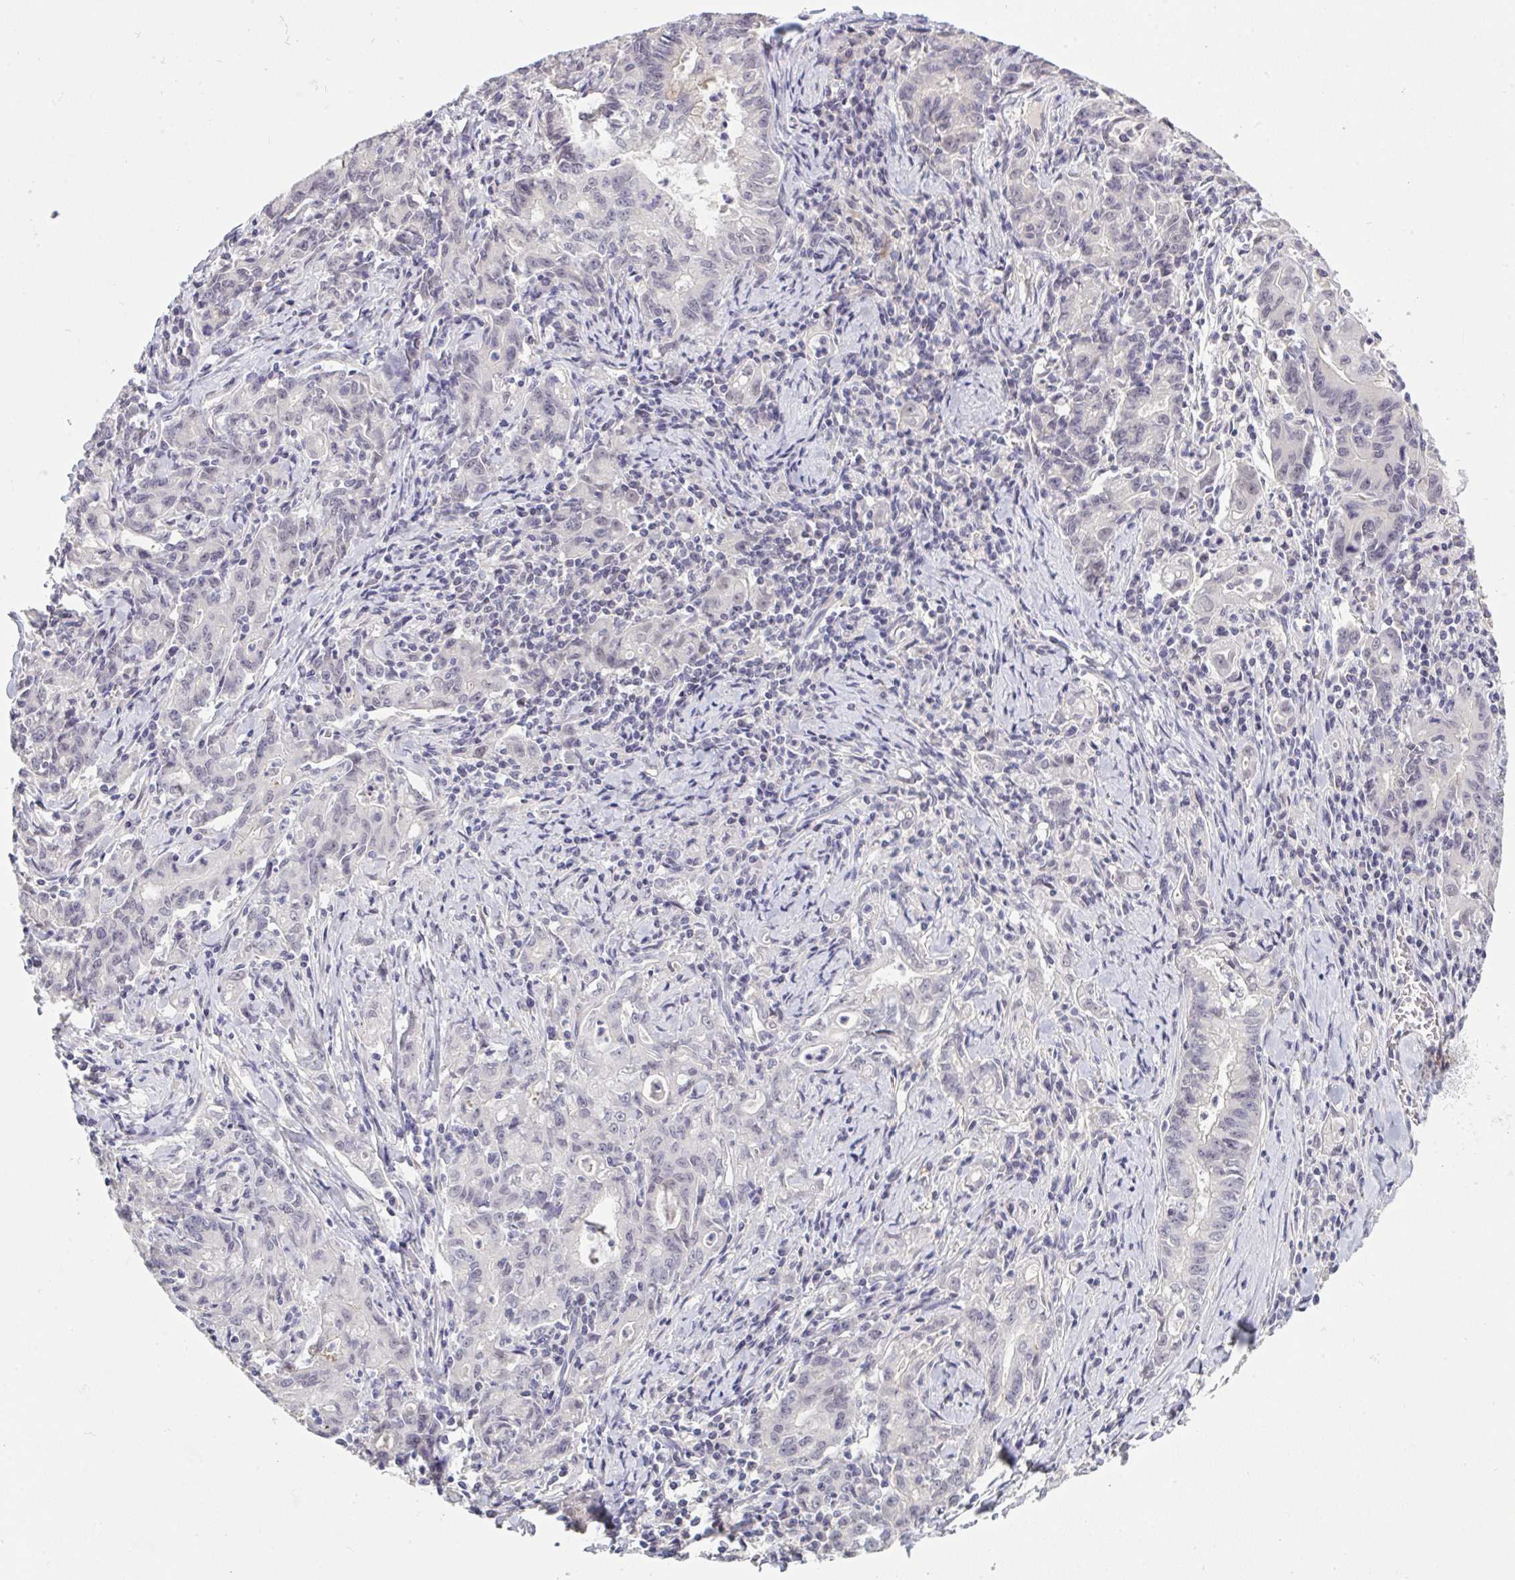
{"staining": {"intensity": "negative", "quantity": "none", "location": "none"}, "tissue": "stomach cancer", "cell_type": "Tumor cells", "image_type": "cancer", "snomed": [{"axis": "morphology", "description": "Adenocarcinoma, NOS"}, {"axis": "topography", "description": "Stomach, upper"}], "caption": "Tumor cells show no significant protein staining in adenocarcinoma (stomach).", "gene": "ZNF784", "patient": {"sex": "female", "age": 79}}